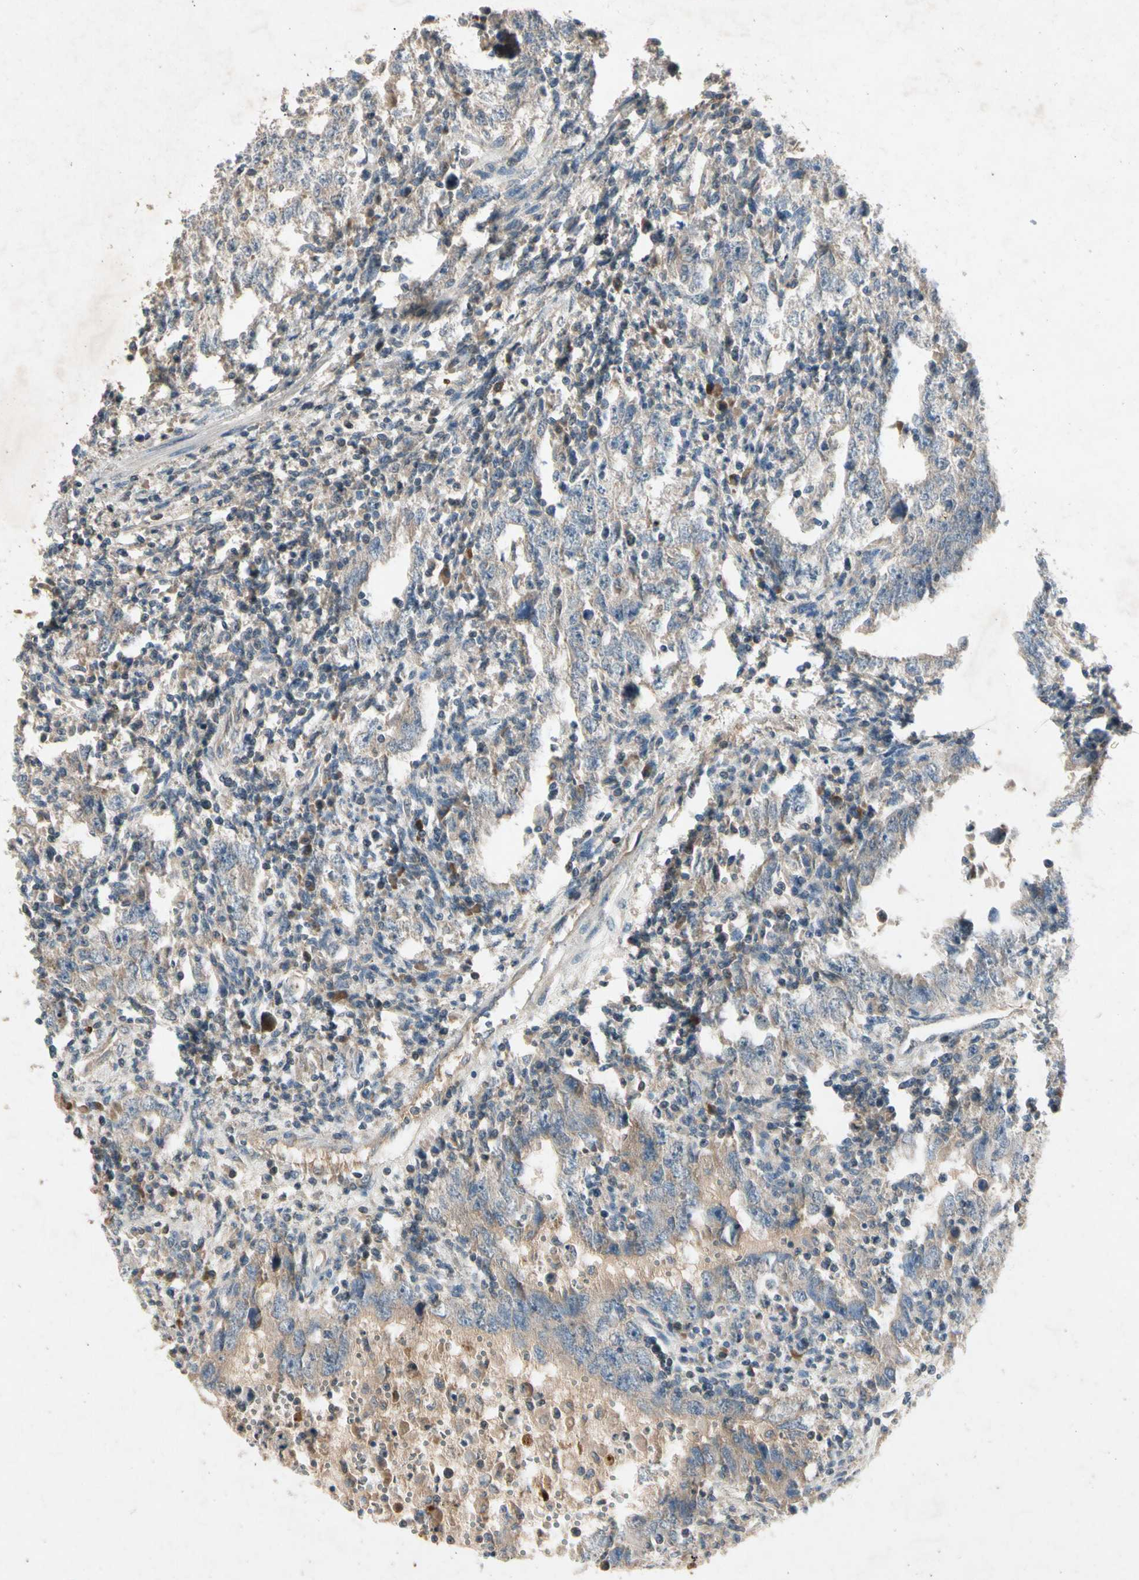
{"staining": {"intensity": "weak", "quantity": "25%-75%", "location": "cytoplasmic/membranous"}, "tissue": "testis cancer", "cell_type": "Tumor cells", "image_type": "cancer", "snomed": [{"axis": "morphology", "description": "Carcinoma, Embryonal, NOS"}, {"axis": "topography", "description": "Testis"}], "caption": "Immunohistochemical staining of embryonal carcinoma (testis) shows low levels of weak cytoplasmic/membranous staining in approximately 25%-75% of tumor cells. (DAB (3,3'-diaminobenzidine) IHC with brightfield microscopy, high magnification).", "gene": "GPLD1", "patient": {"sex": "male", "age": 26}}